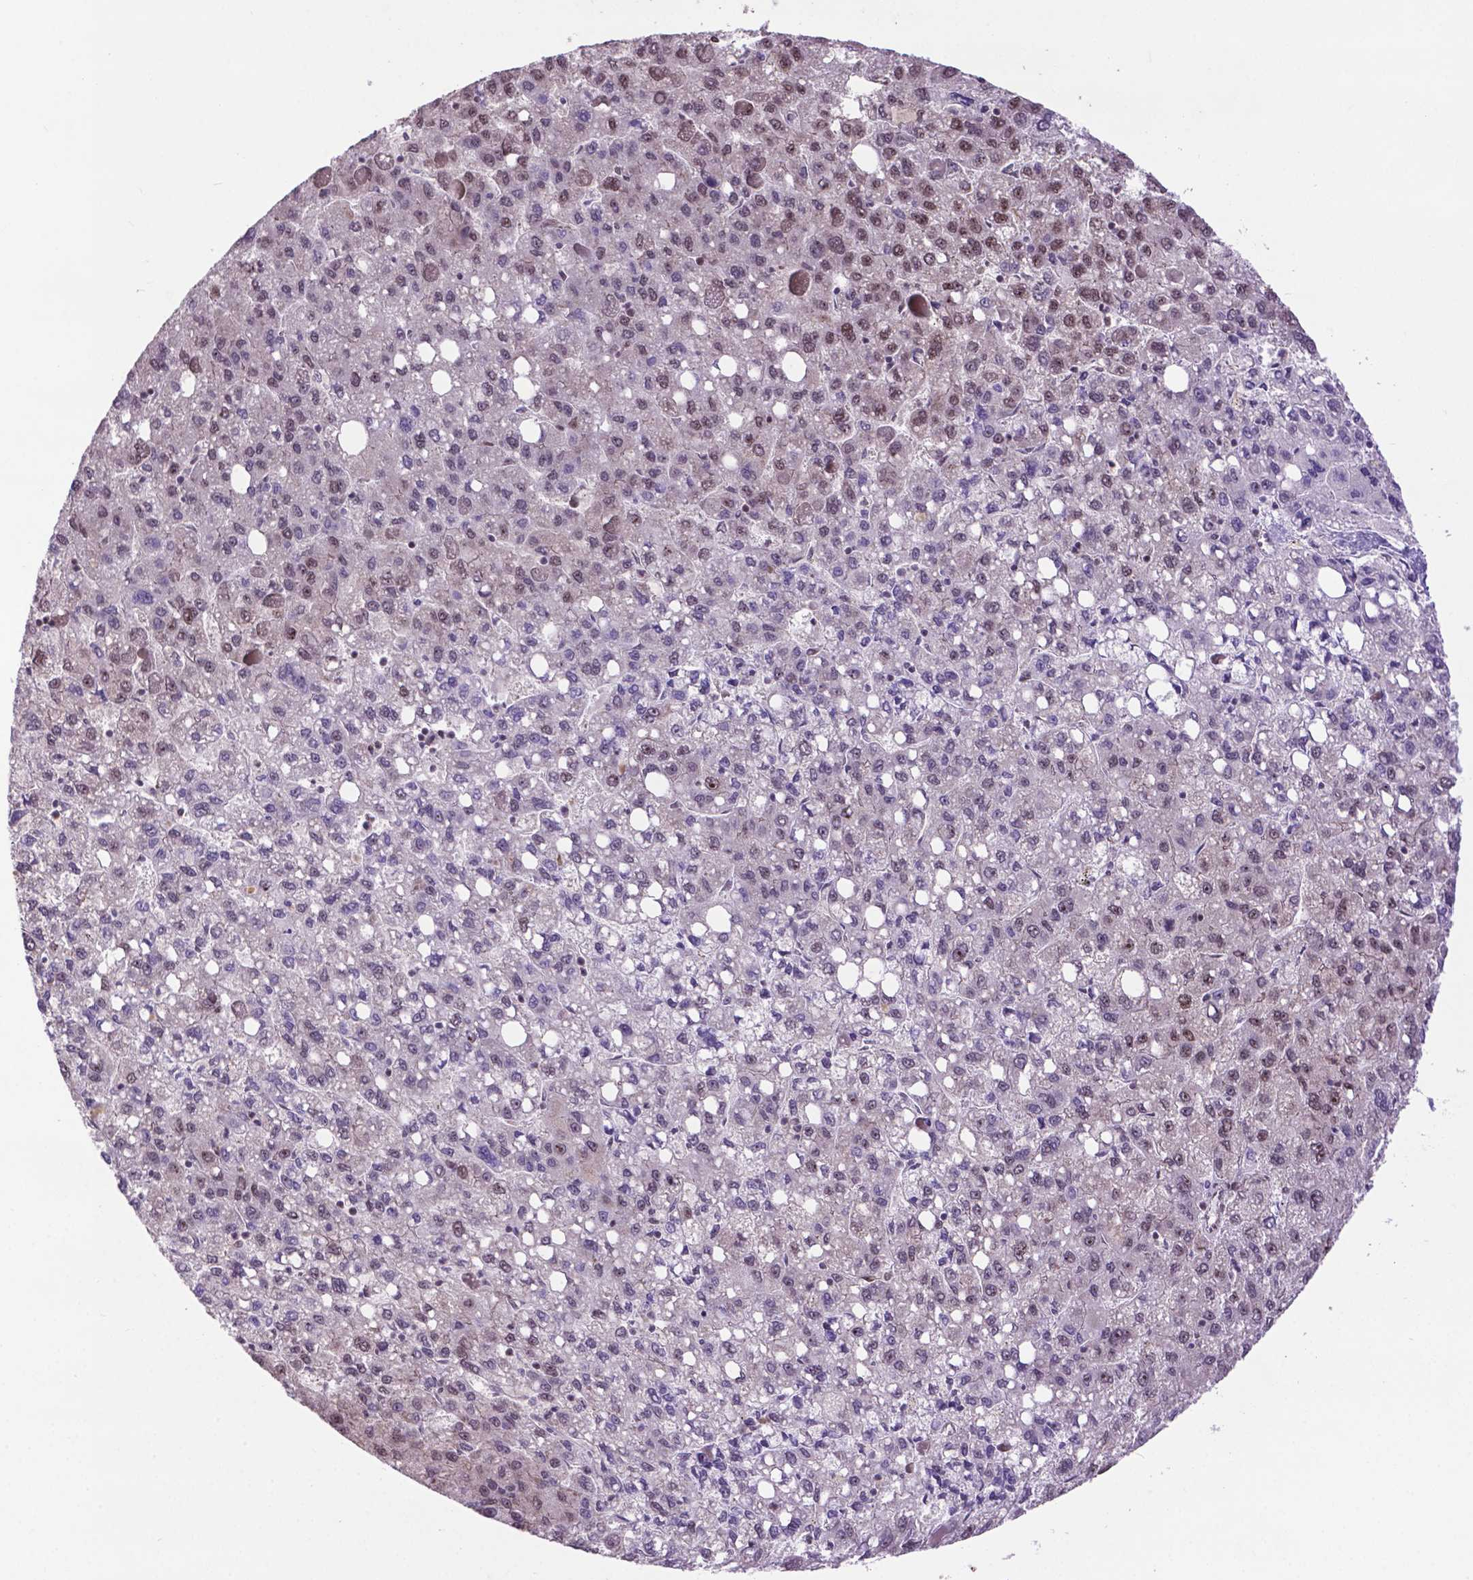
{"staining": {"intensity": "moderate", "quantity": "25%-75%", "location": "nuclear"}, "tissue": "liver cancer", "cell_type": "Tumor cells", "image_type": "cancer", "snomed": [{"axis": "morphology", "description": "Carcinoma, Hepatocellular, NOS"}, {"axis": "topography", "description": "Liver"}], "caption": "IHC image of neoplastic tissue: human liver cancer (hepatocellular carcinoma) stained using immunohistochemistry (IHC) displays medium levels of moderate protein expression localized specifically in the nuclear of tumor cells, appearing as a nuclear brown color.", "gene": "CSNK2A1", "patient": {"sex": "female", "age": 82}}